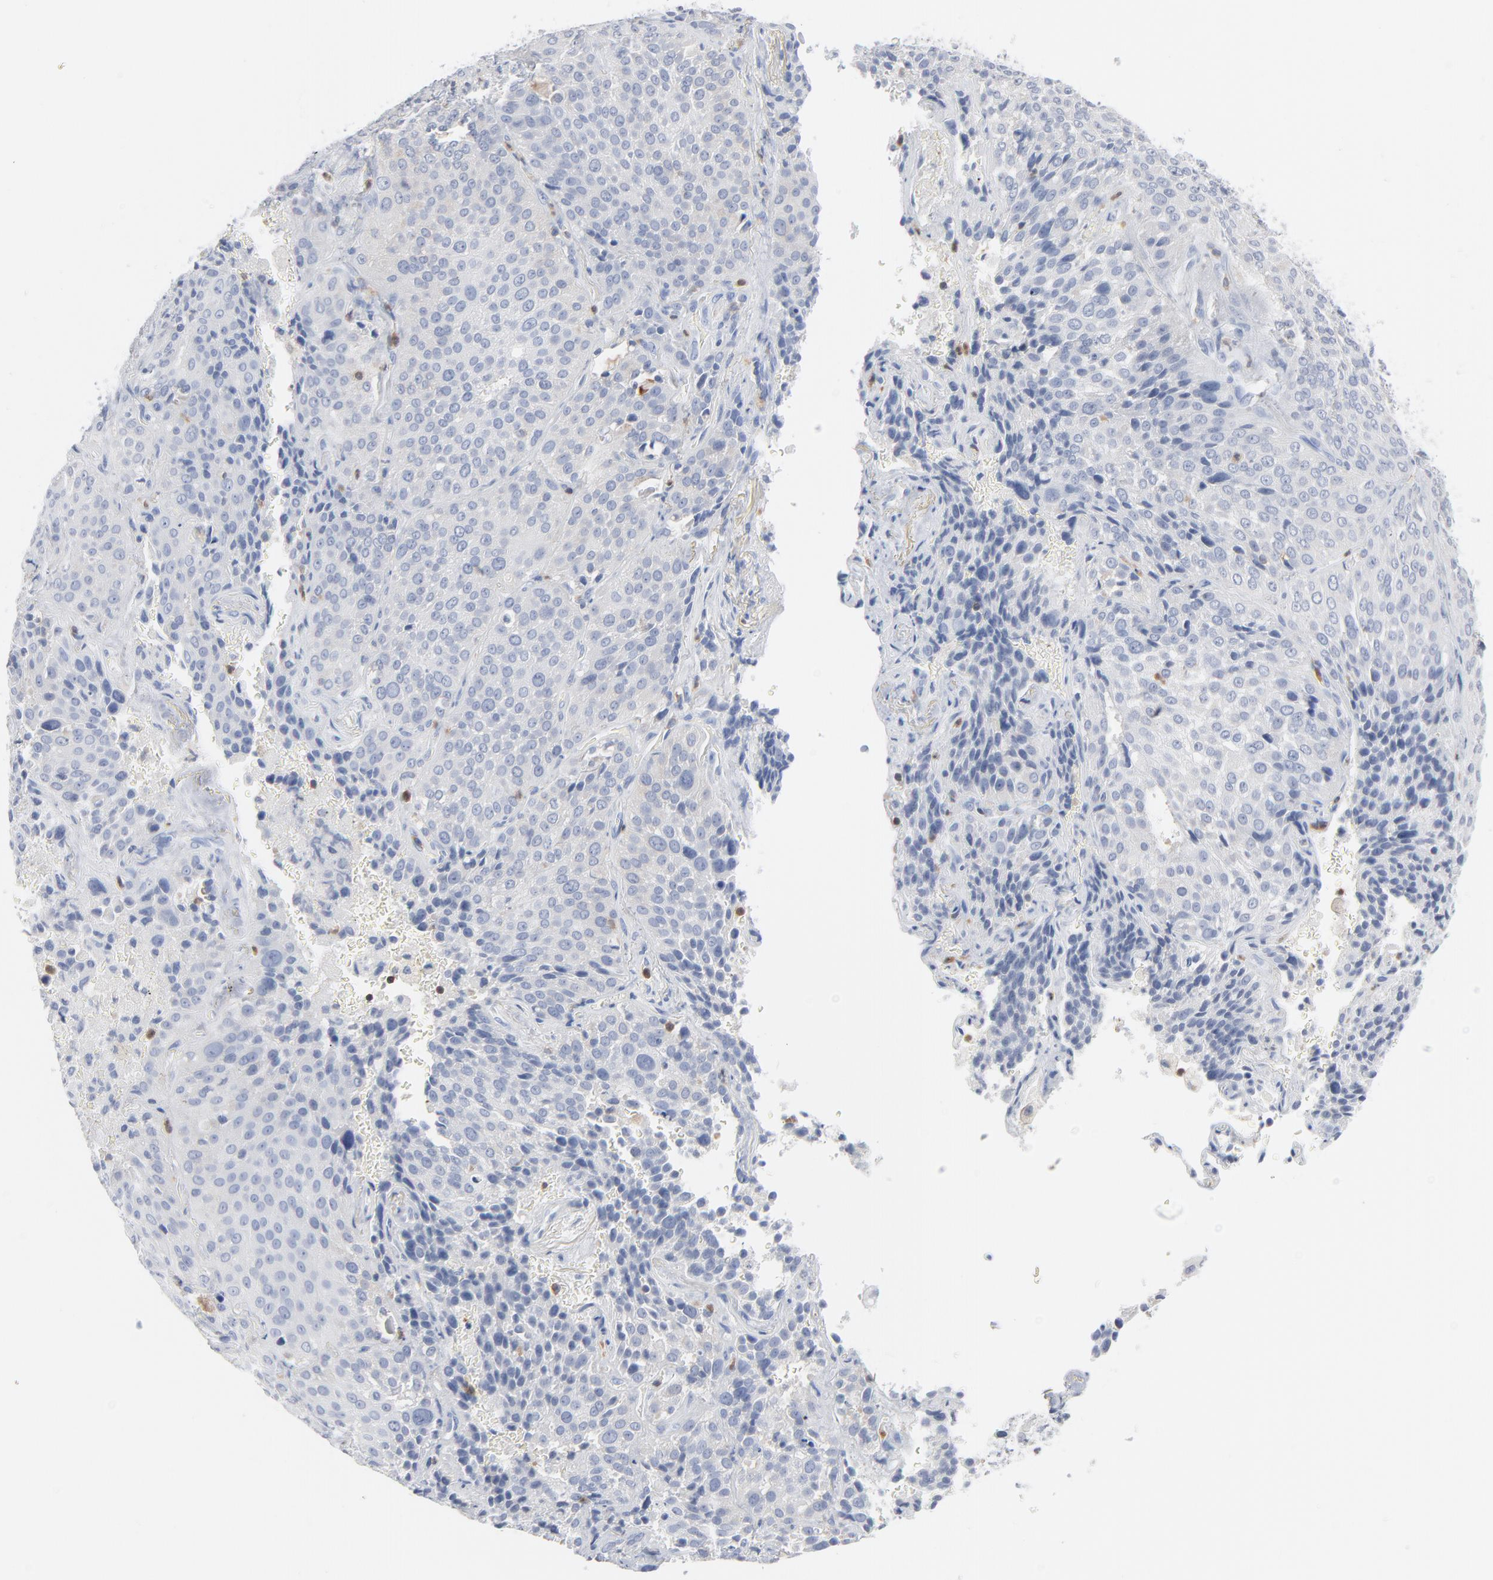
{"staining": {"intensity": "negative", "quantity": "none", "location": "none"}, "tissue": "lung cancer", "cell_type": "Tumor cells", "image_type": "cancer", "snomed": [{"axis": "morphology", "description": "Squamous cell carcinoma, NOS"}, {"axis": "topography", "description": "Lung"}], "caption": "A high-resolution histopathology image shows immunohistochemistry (IHC) staining of lung cancer, which displays no significant positivity in tumor cells. (Brightfield microscopy of DAB immunohistochemistry at high magnification).", "gene": "PTK2B", "patient": {"sex": "male", "age": 54}}